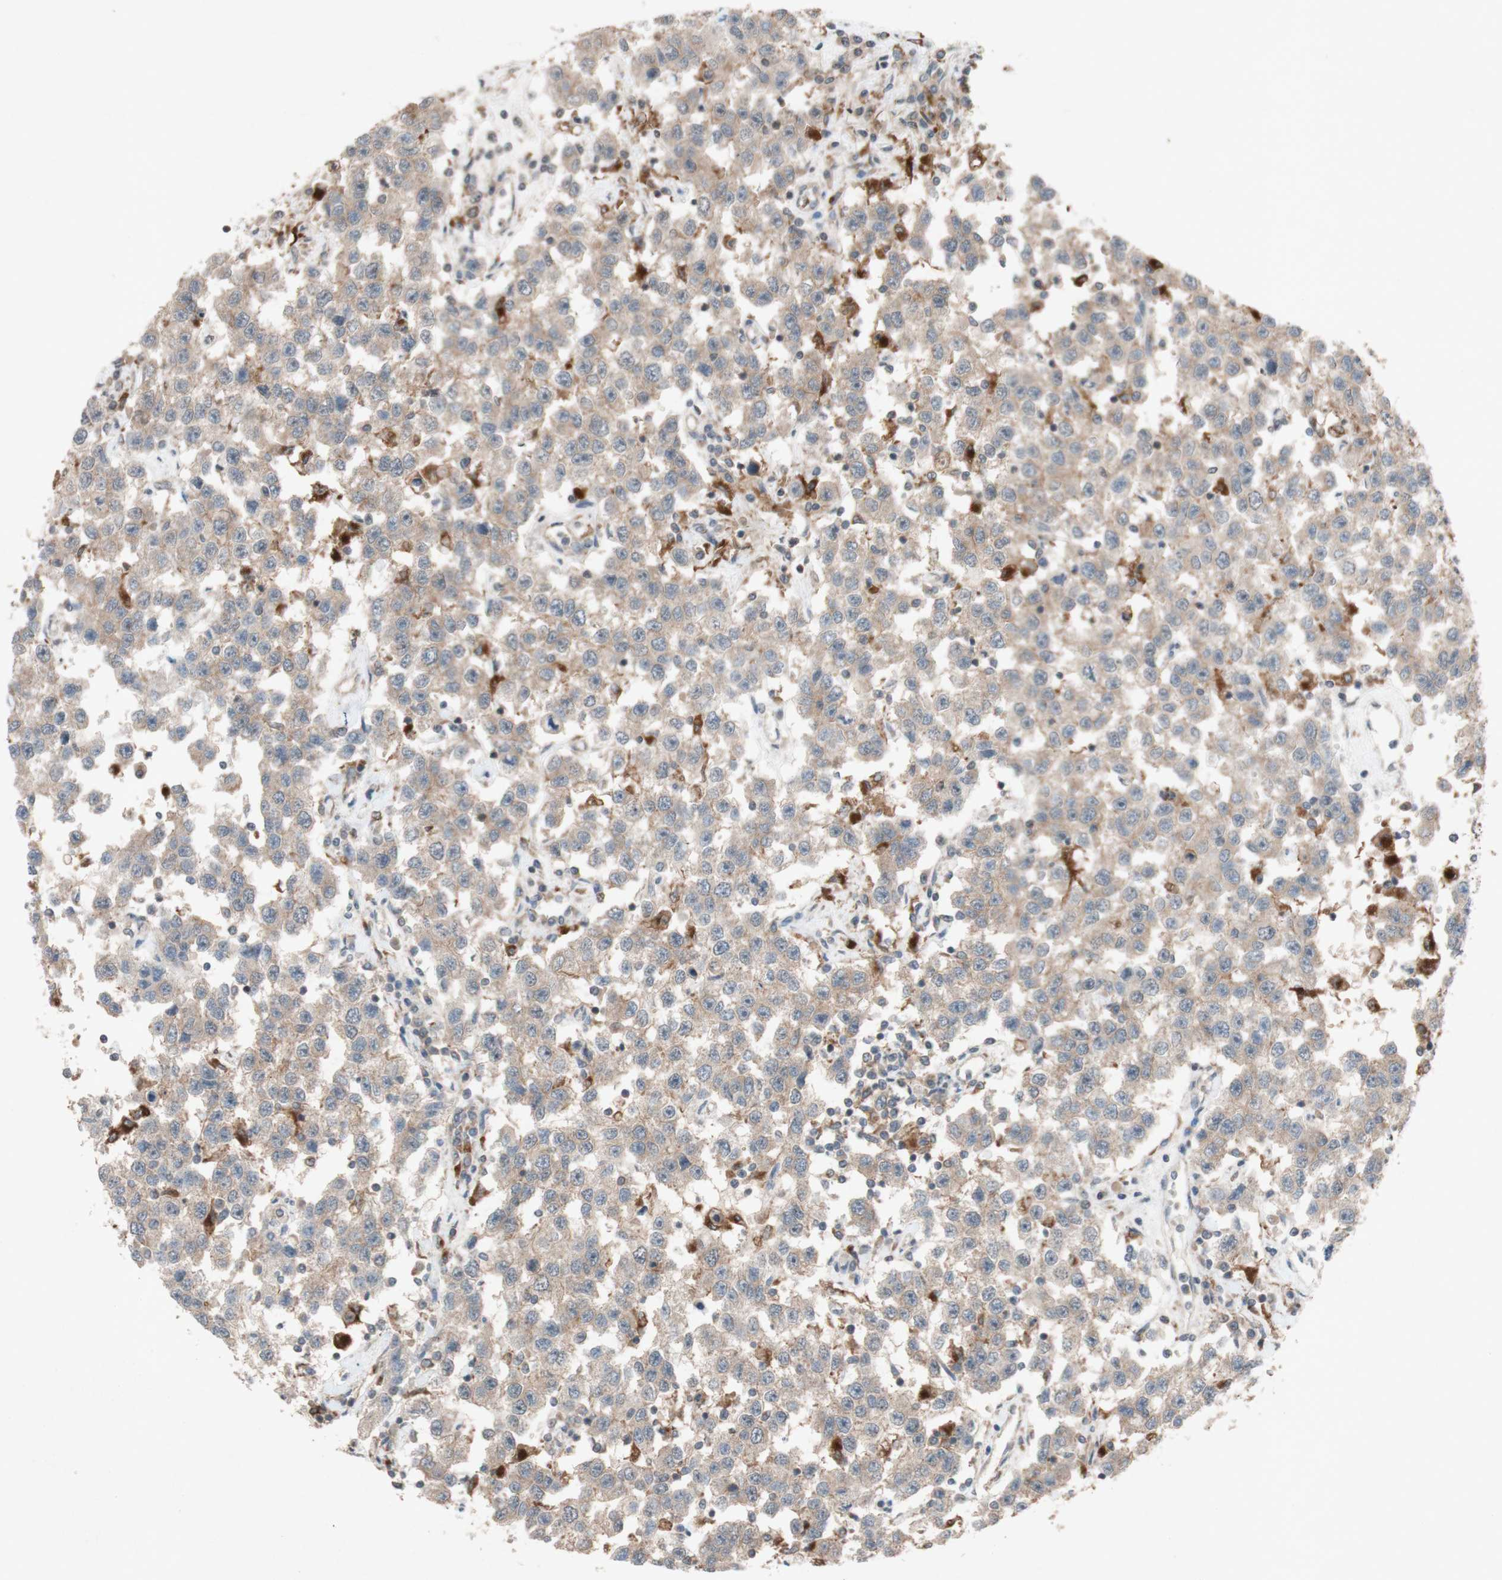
{"staining": {"intensity": "weak", "quantity": ">75%", "location": "cytoplasmic/membranous"}, "tissue": "testis cancer", "cell_type": "Tumor cells", "image_type": "cancer", "snomed": [{"axis": "morphology", "description": "Seminoma, NOS"}, {"axis": "topography", "description": "Testis"}], "caption": "A high-resolution photomicrograph shows IHC staining of testis seminoma, which reveals weak cytoplasmic/membranous expression in approximately >75% of tumor cells.", "gene": "ATP6V1F", "patient": {"sex": "male", "age": 41}}